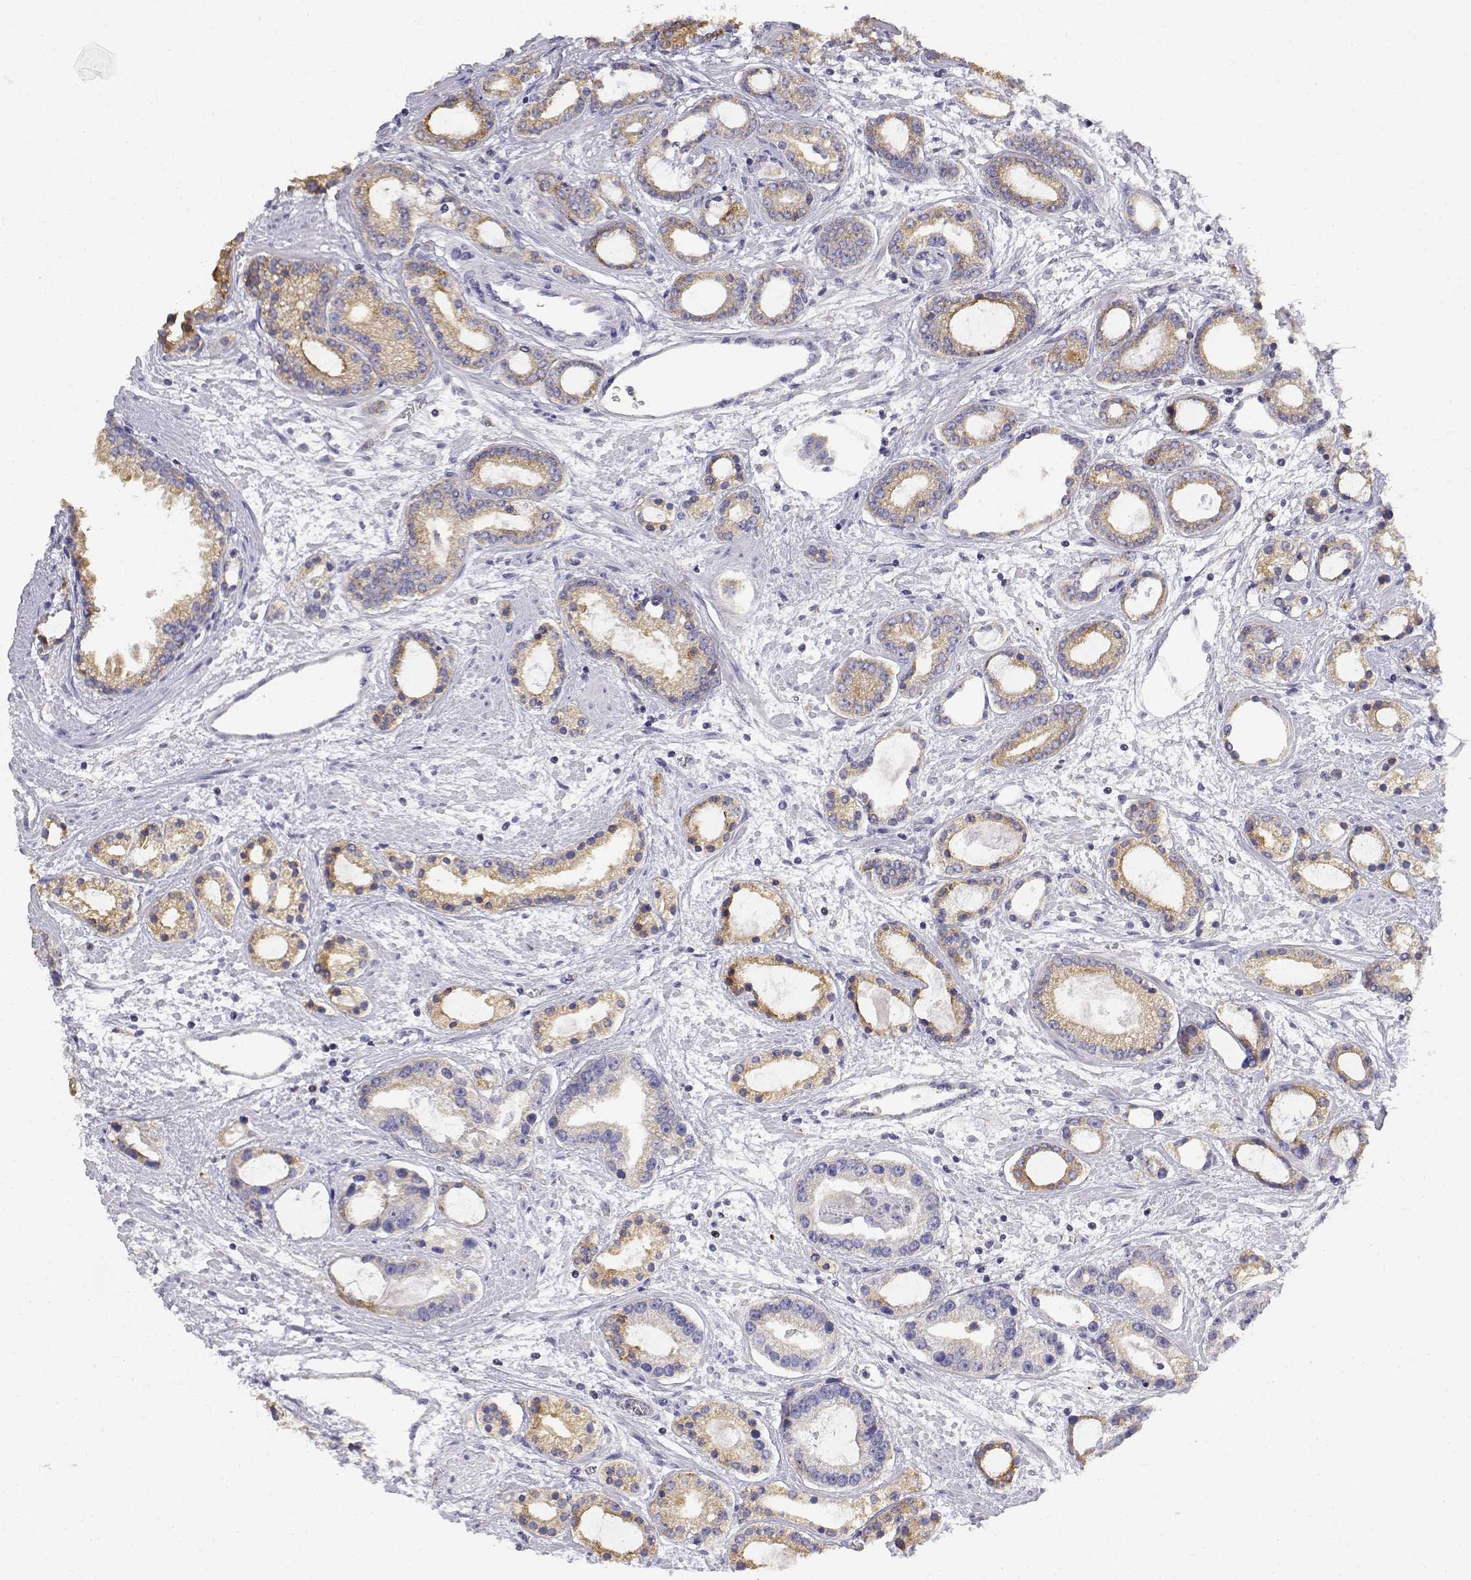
{"staining": {"intensity": "weak", "quantity": ">75%", "location": "cytoplasmic/membranous"}, "tissue": "prostate cancer", "cell_type": "Tumor cells", "image_type": "cancer", "snomed": [{"axis": "morphology", "description": "Adenocarcinoma, Medium grade"}, {"axis": "topography", "description": "Prostate"}], "caption": "This image reveals prostate adenocarcinoma (medium-grade) stained with IHC to label a protein in brown. The cytoplasmic/membranous of tumor cells show weak positivity for the protein. Nuclei are counter-stained blue.", "gene": "ADA", "patient": {"sex": "male", "age": 57}}